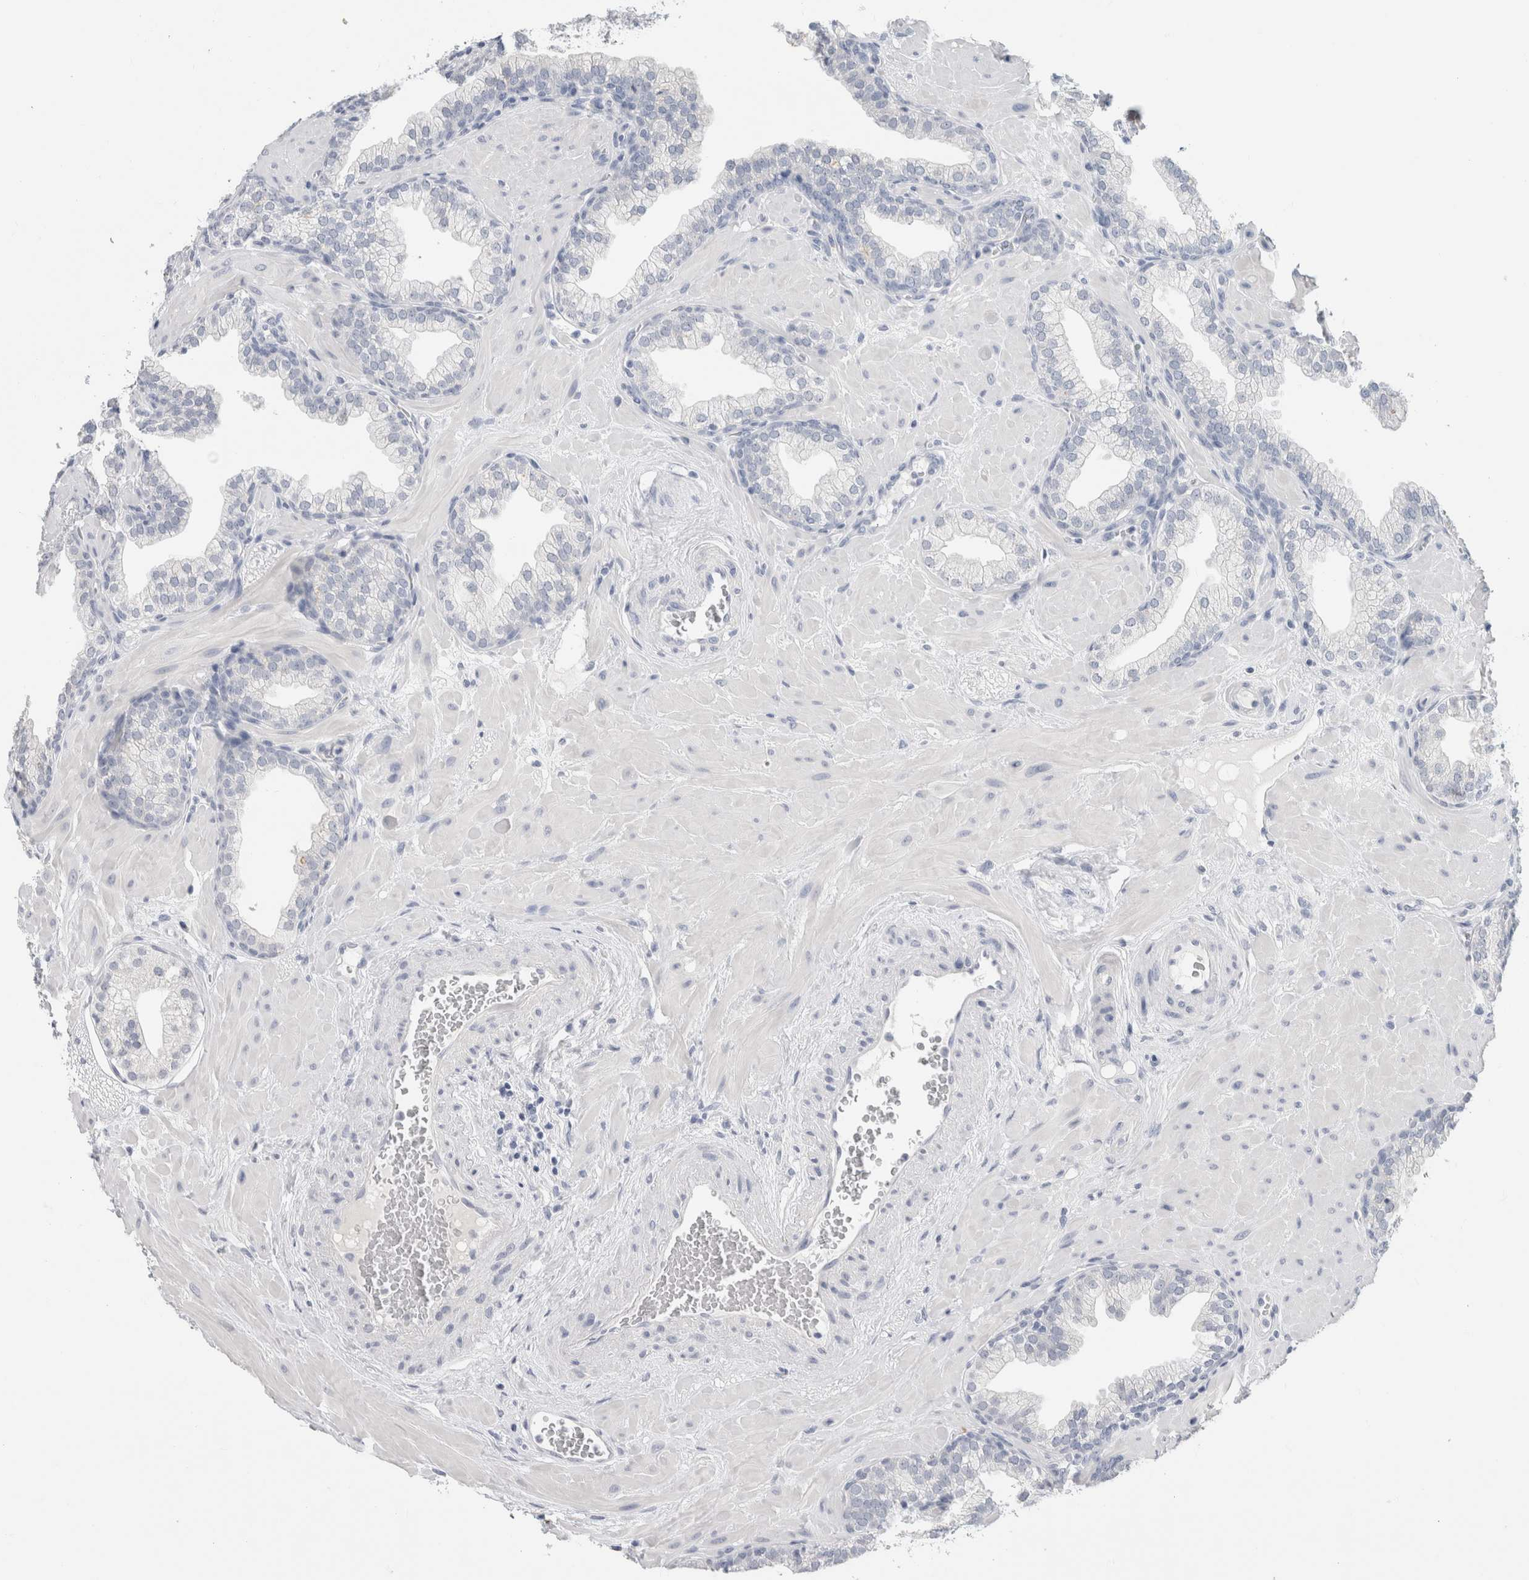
{"staining": {"intensity": "negative", "quantity": "none", "location": "none"}, "tissue": "prostate", "cell_type": "Glandular cells", "image_type": "normal", "snomed": [{"axis": "morphology", "description": "Normal tissue, NOS"}, {"axis": "morphology", "description": "Urothelial carcinoma, Low grade"}, {"axis": "topography", "description": "Urinary bladder"}, {"axis": "topography", "description": "Prostate"}], "caption": "Immunohistochemistry photomicrograph of unremarkable prostate stained for a protein (brown), which displays no positivity in glandular cells.", "gene": "BCAN", "patient": {"sex": "male", "age": 60}}